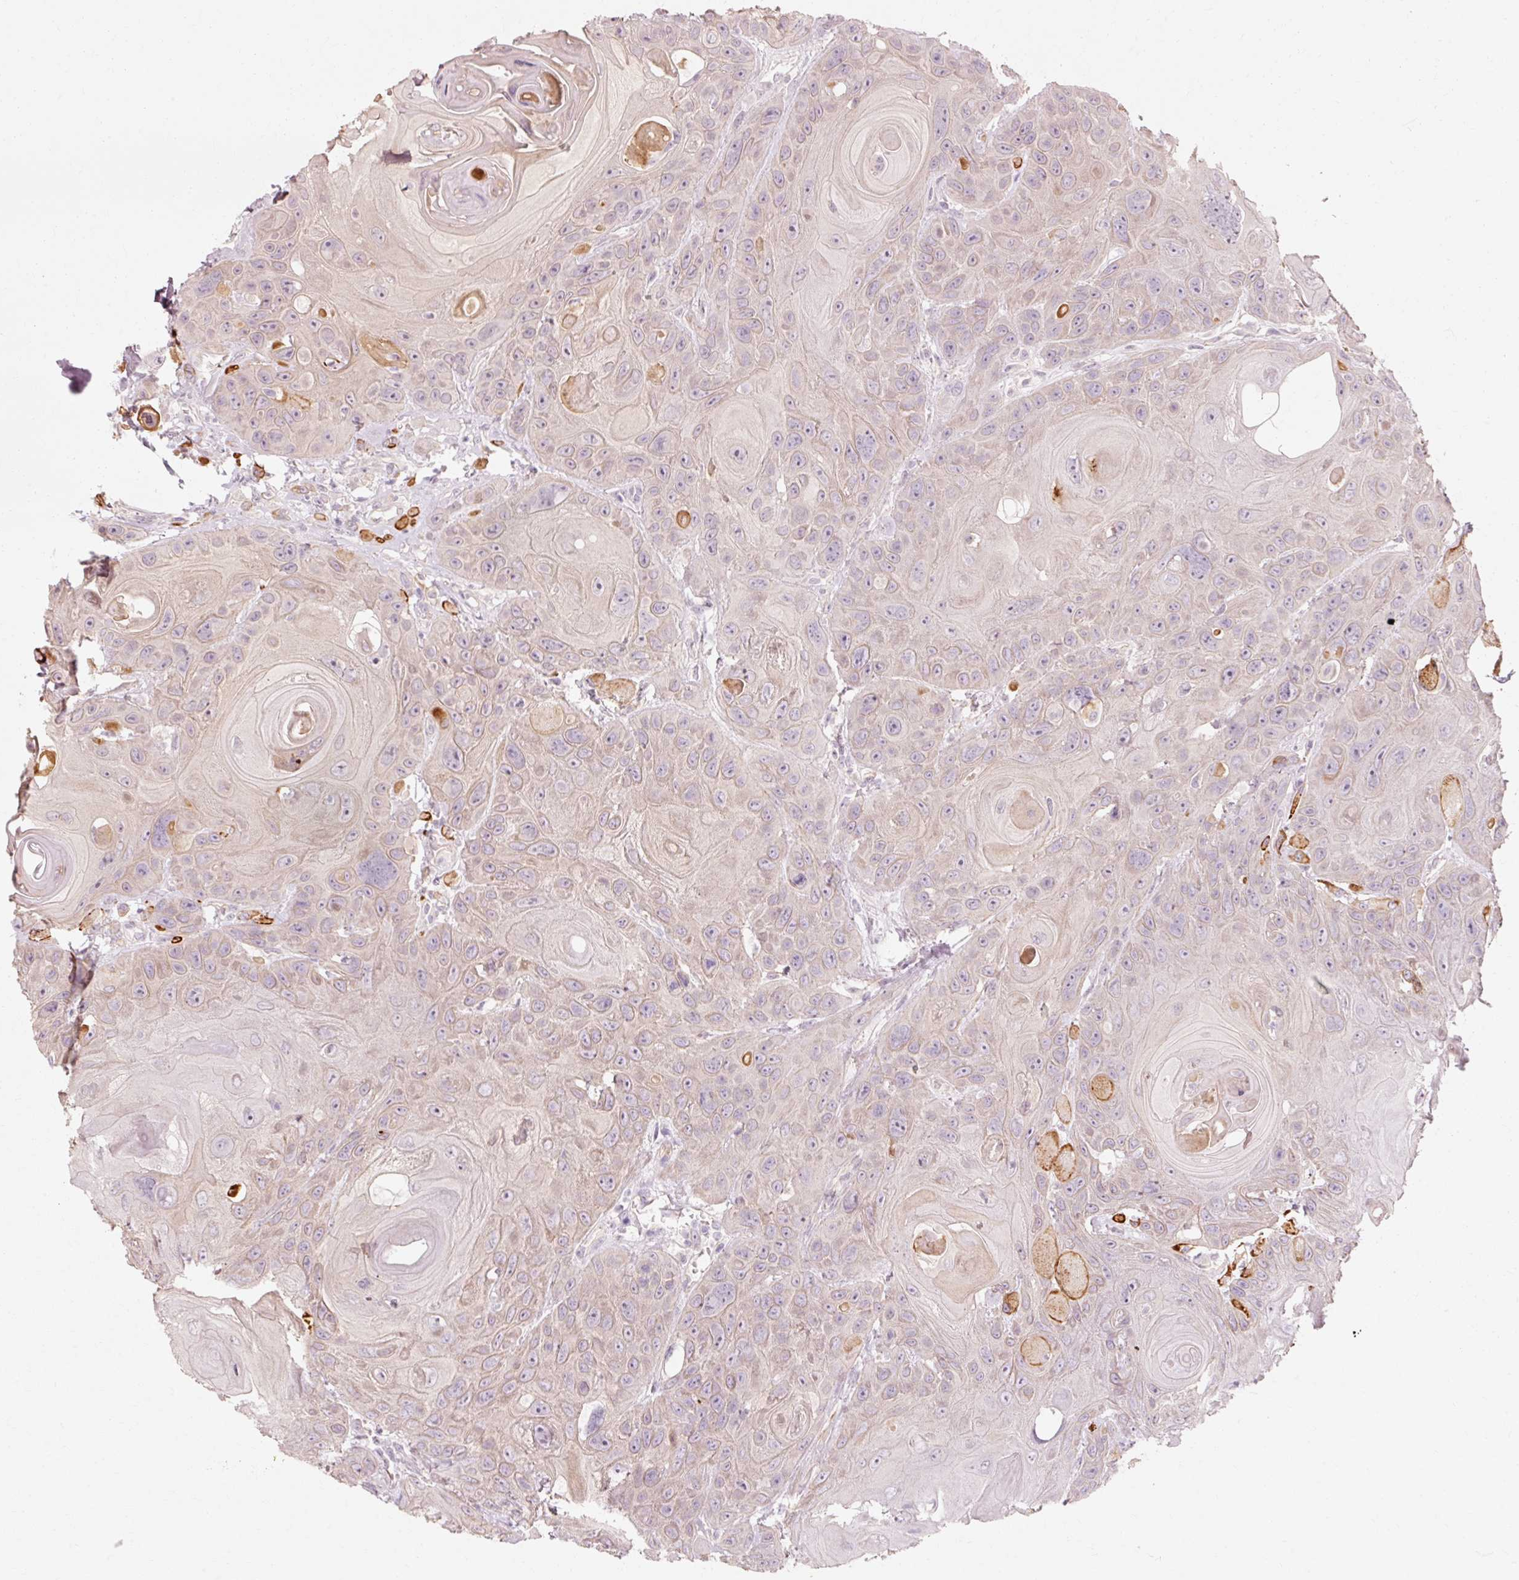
{"staining": {"intensity": "negative", "quantity": "none", "location": "none"}, "tissue": "head and neck cancer", "cell_type": "Tumor cells", "image_type": "cancer", "snomed": [{"axis": "morphology", "description": "Squamous cell carcinoma, NOS"}, {"axis": "topography", "description": "Head-Neck"}], "caption": "Head and neck squamous cell carcinoma was stained to show a protein in brown. There is no significant expression in tumor cells. (DAB immunohistochemistry (IHC) with hematoxylin counter stain).", "gene": "TRIM73", "patient": {"sex": "female", "age": 59}}